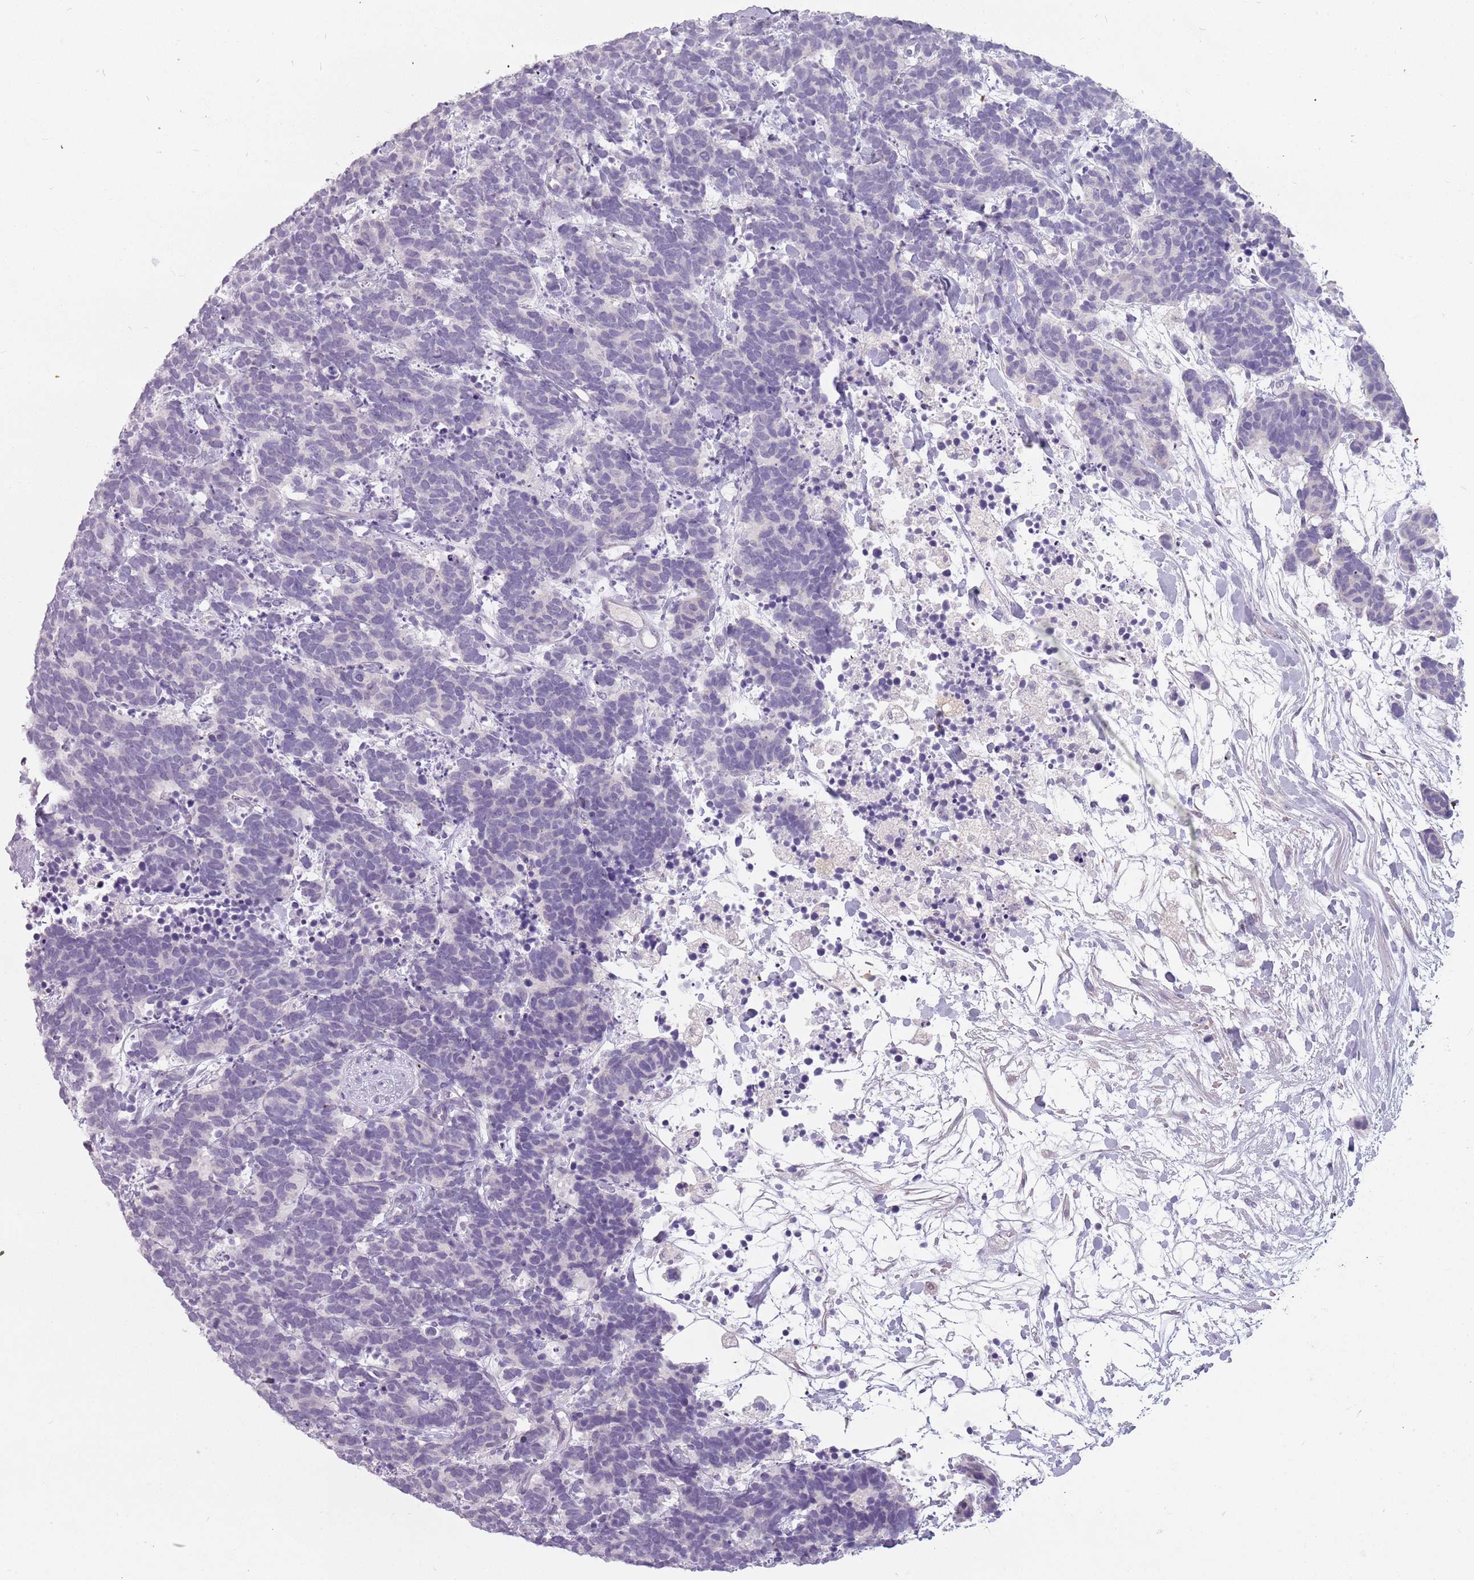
{"staining": {"intensity": "negative", "quantity": "none", "location": "none"}, "tissue": "carcinoid", "cell_type": "Tumor cells", "image_type": "cancer", "snomed": [{"axis": "morphology", "description": "Carcinoma, NOS"}, {"axis": "morphology", "description": "Carcinoid, malignant, NOS"}, {"axis": "topography", "description": "Prostate"}], "caption": "Immunohistochemistry histopathology image of neoplastic tissue: carcinoma stained with DAB exhibits no significant protein staining in tumor cells. (DAB immunohistochemistry (IHC) with hematoxylin counter stain).", "gene": "CEP19", "patient": {"sex": "male", "age": 57}}